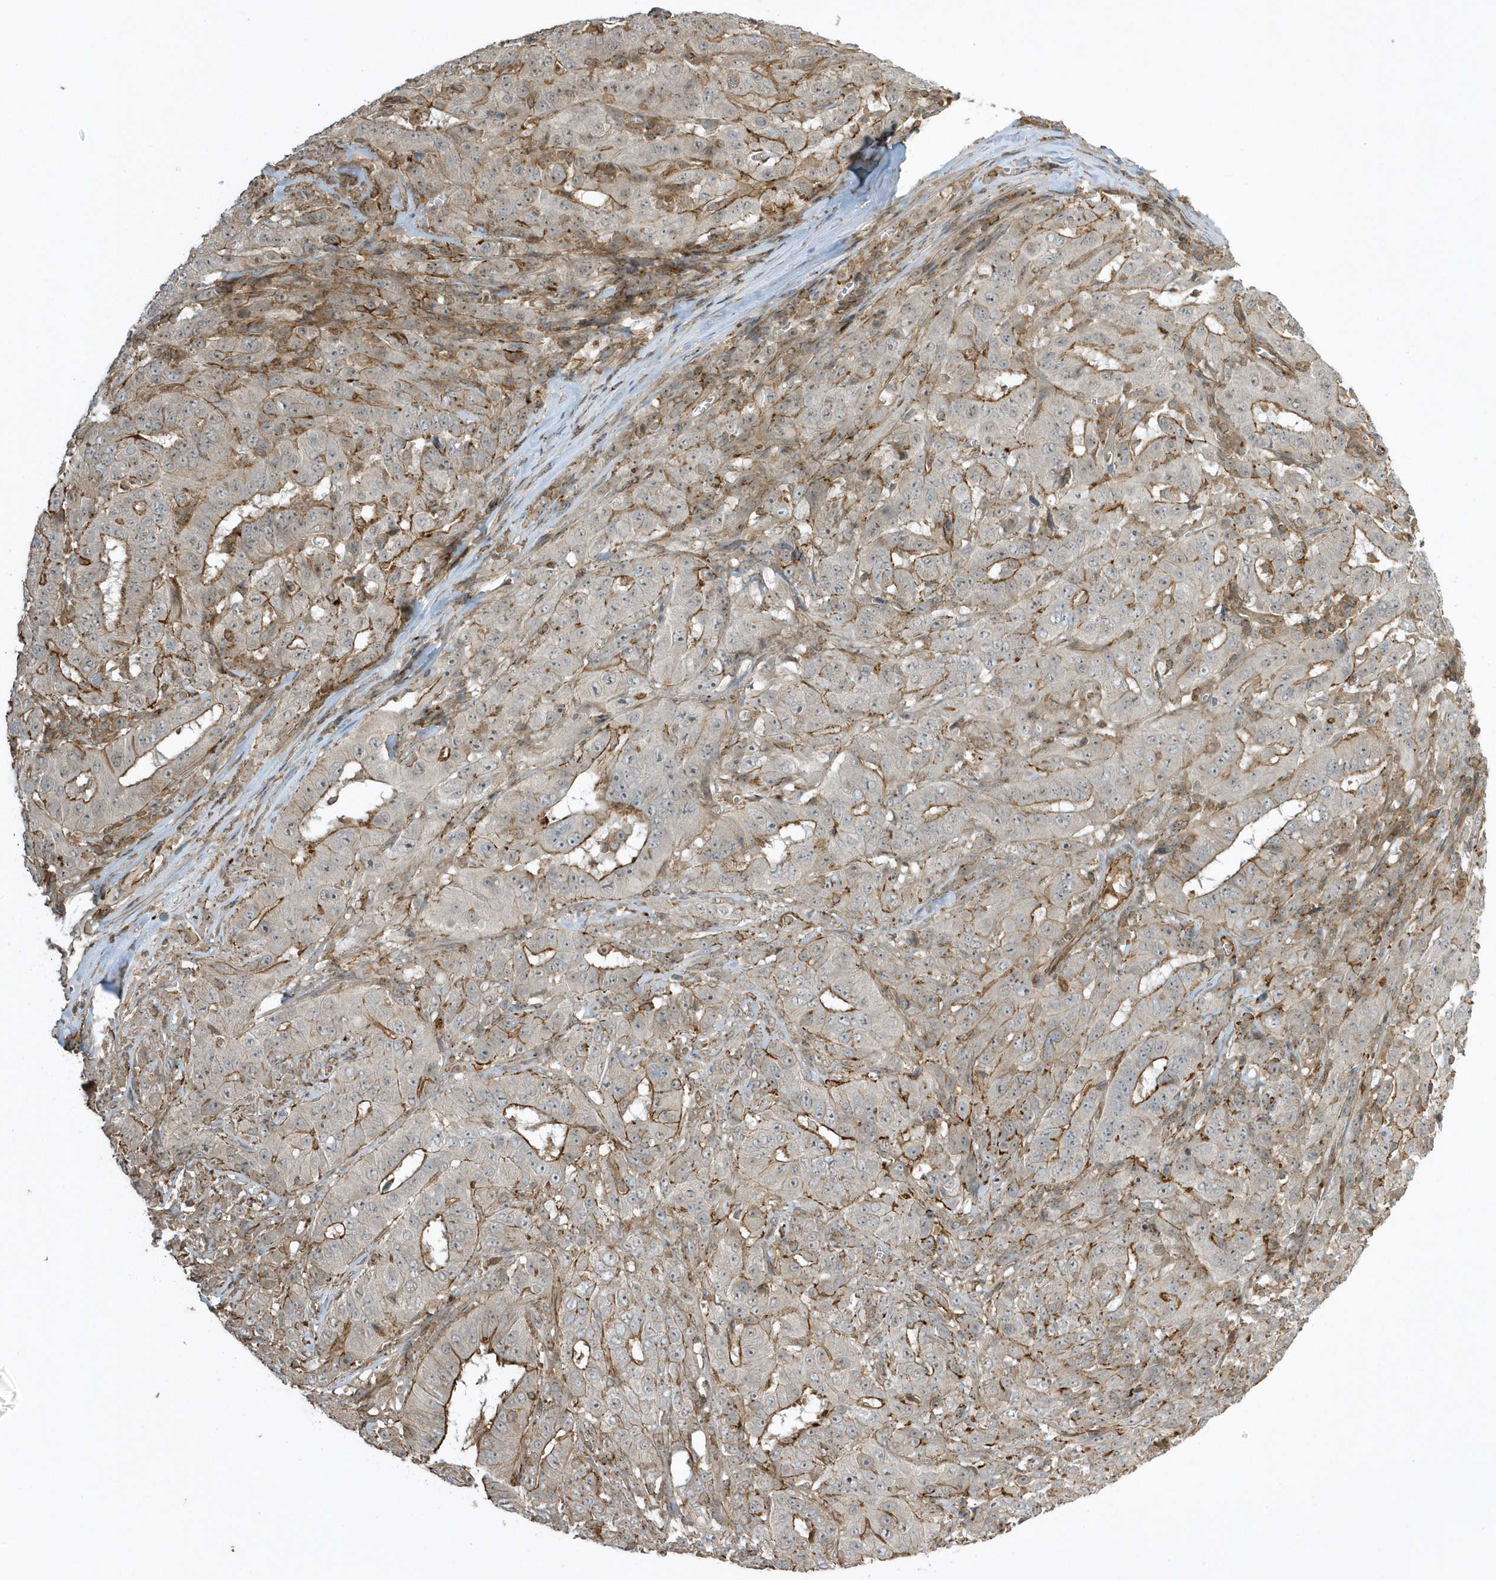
{"staining": {"intensity": "moderate", "quantity": "25%-75%", "location": "cytoplasmic/membranous"}, "tissue": "pancreatic cancer", "cell_type": "Tumor cells", "image_type": "cancer", "snomed": [{"axis": "morphology", "description": "Adenocarcinoma, NOS"}, {"axis": "topography", "description": "Pancreas"}], "caption": "Moderate cytoplasmic/membranous staining for a protein is appreciated in about 25%-75% of tumor cells of pancreatic cancer (adenocarcinoma) using immunohistochemistry.", "gene": "ZBTB8A", "patient": {"sex": "male", "age": 63}}